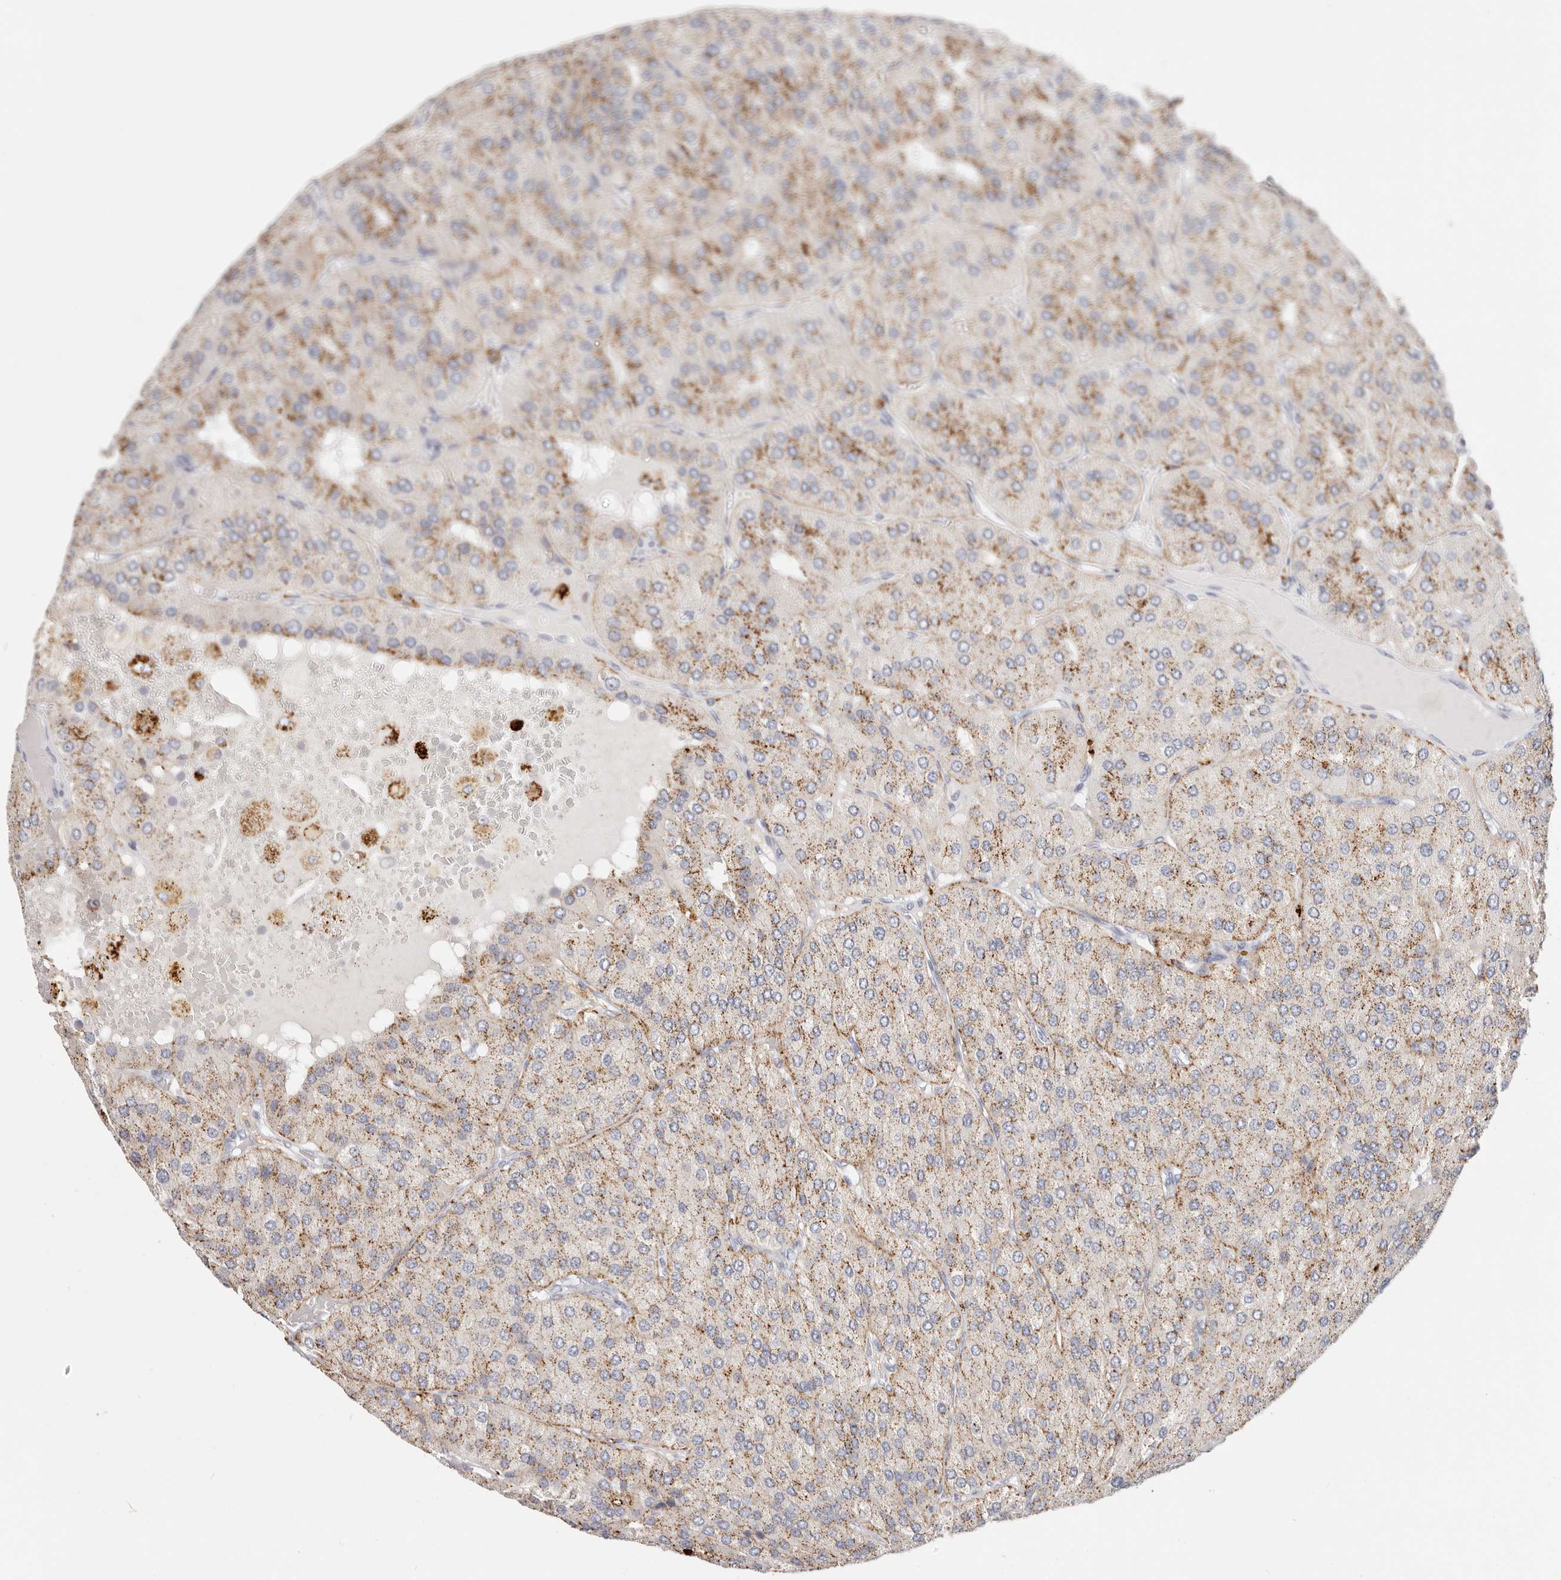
{"staining": {"intensity": "moderate", "quantity": "<25%", "location": "cytoplasmic/membranous"}, "tissue": "parathyroid gland", "cell_type": "Glandular cells", "image_type": "normal", "snomed": [{"axis": "morphology", "description": "Normal tissue, NOS"}, {"axis": "morphology", "description": "Adenoma, NOS"}, {"axis": "topography", "description": "Parathyroid gland"}], "caption": "Parathyroid gland stained for a protein displays moderate cytoplasmic/membranous positivity in glandular cells.", "gene": "STKLD1", "patient": {"sex": "female", "age": 86}}